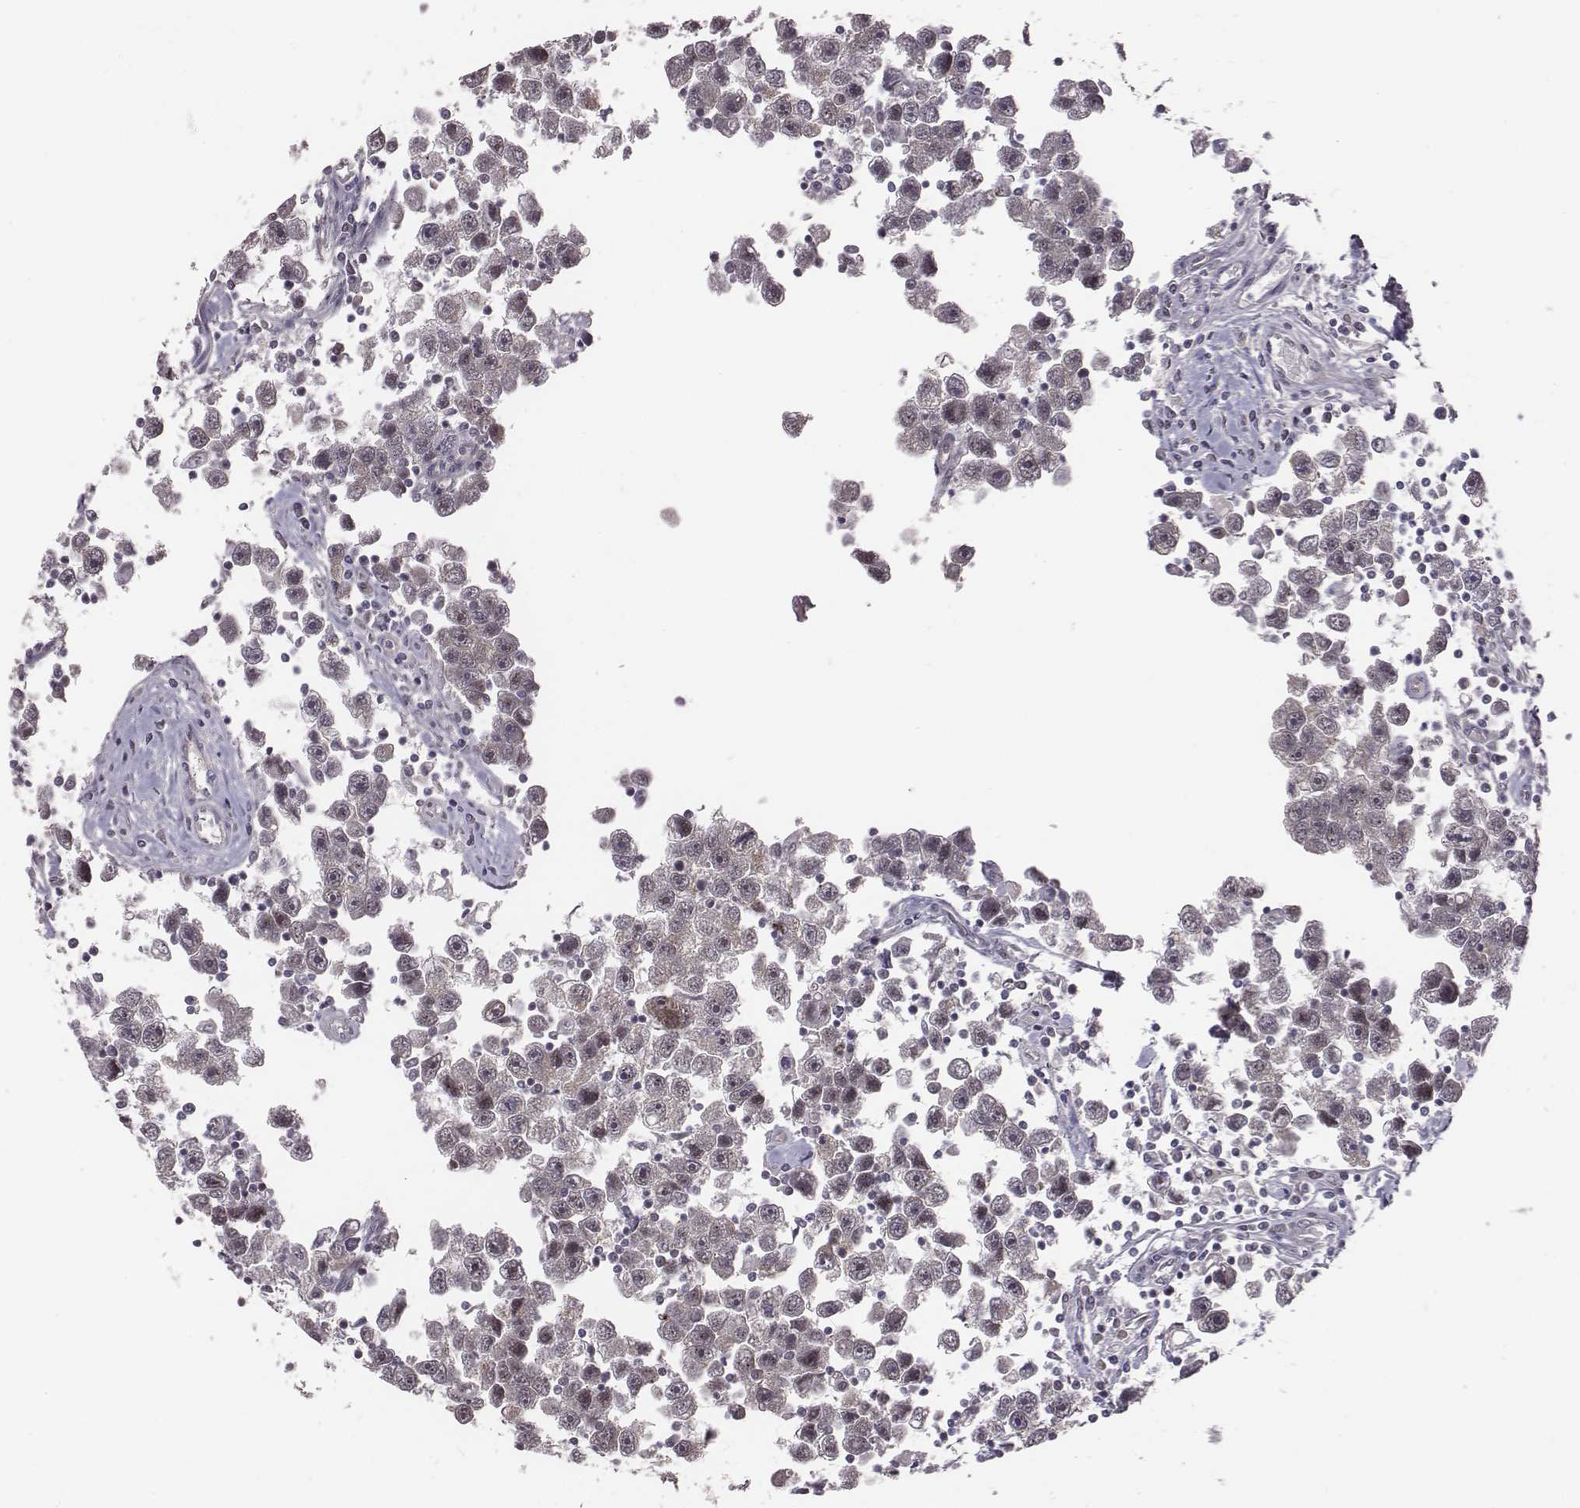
{"staining": {"intensity": "negative", "quantity": "none", "location": "none"}, "tissue": "testis cancer", "cell_type": "Tumor cells", "image_type": "cancer", "snomed": [{"axis": "morphology", "description": "Seminoma, NOS"}, {"axis": "topography", "description": "Testis"}], "caption": "High power microscopy micrograph of an IHC image of testis cancer, revealing no significant positivity in tumor cells.", "gene": "SMURF2", "patient": {"sex": "male", "age": 30}}